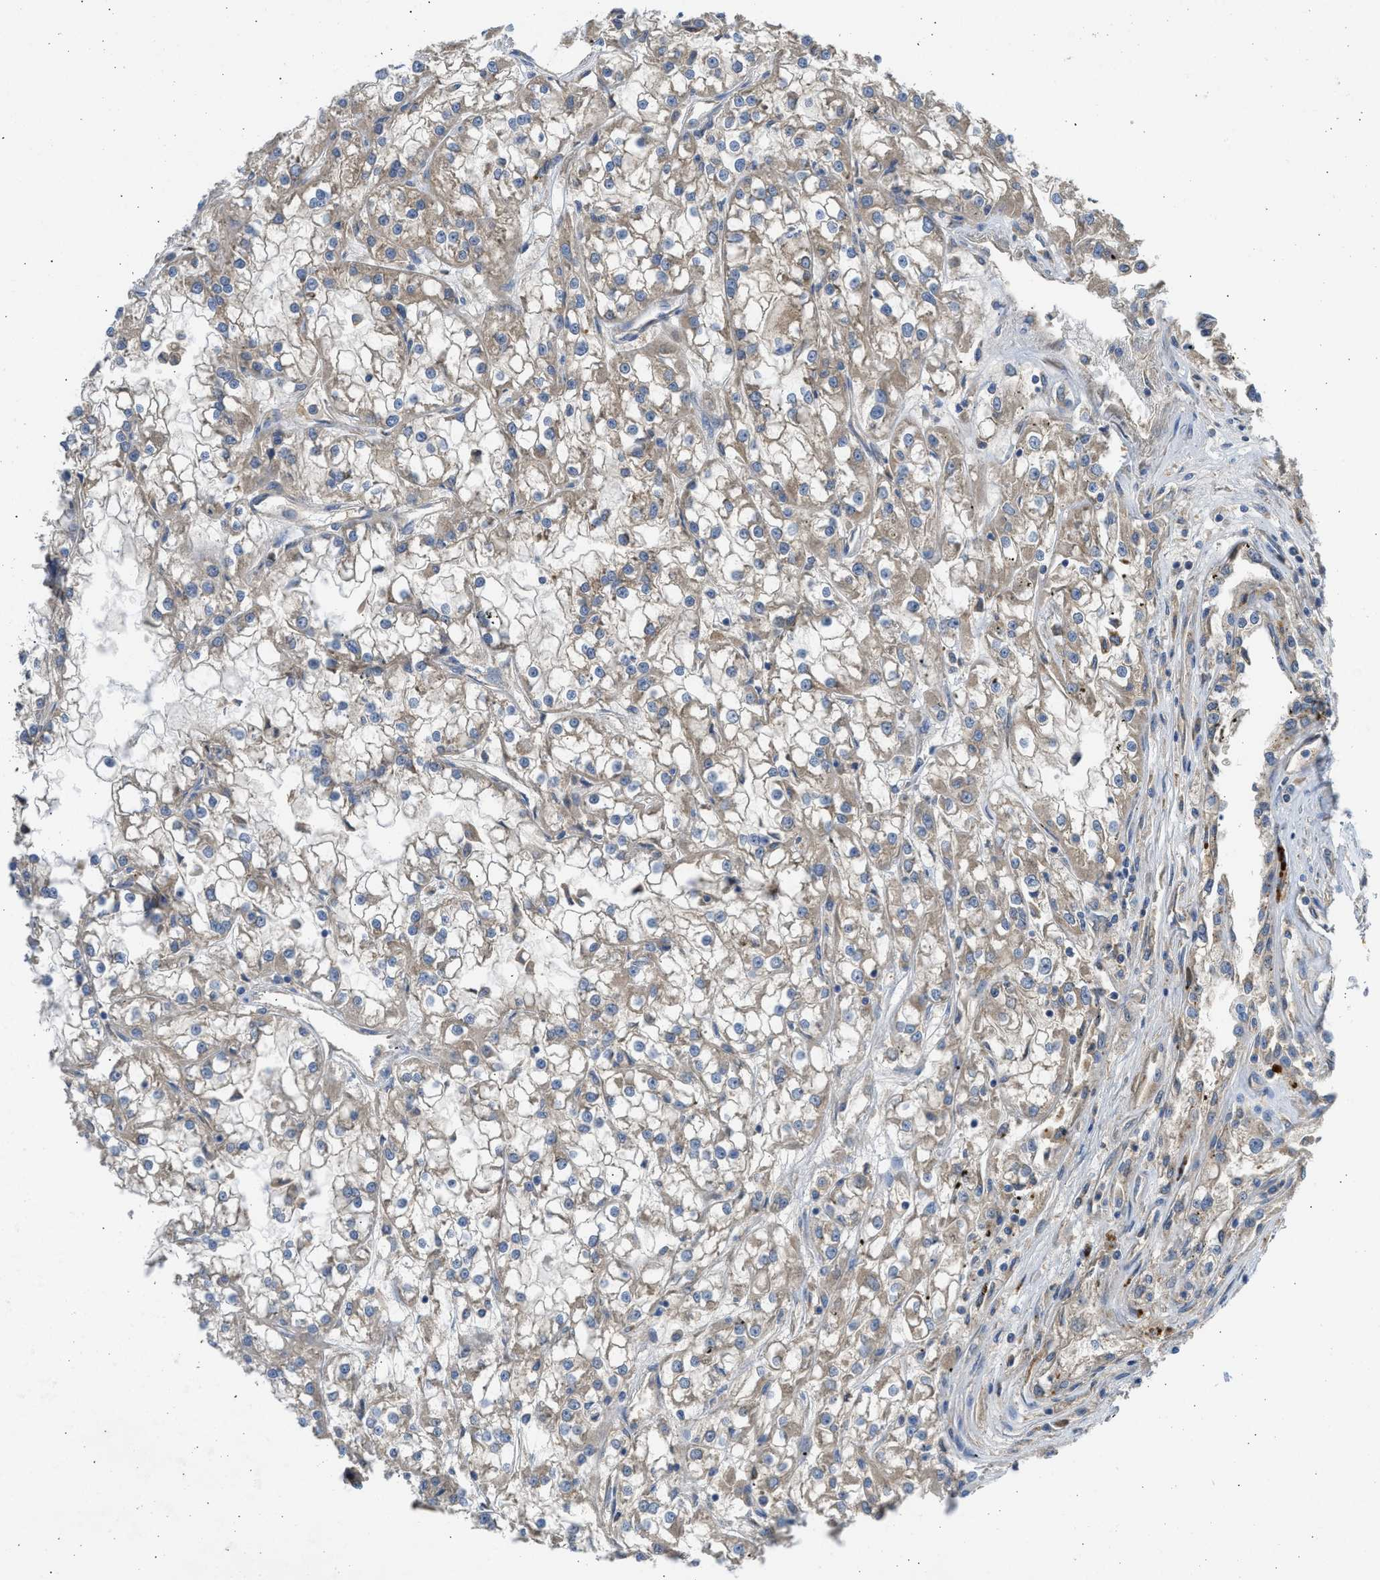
{"staining": {"intensity": "weak", "quantity": ">75%", "location": "cytoplasmic/membranous"}, "tissue": "renal cancer", "cell_type": "Tumor cells", "image_type": "cancer", "snomed": [{"axis": "morphology", "description": "Adenocarcinoma, NOS"}, {"axis": "topography", "description": "Kidney"}], "caption": "Protein staining demonstrates weak cytoplasmic/membranous expression in about >75% of tumor cells in adenocarcinoma (renal).", "gene": "CSRNP2", "patient": {"sex": "female", "age": 52}}